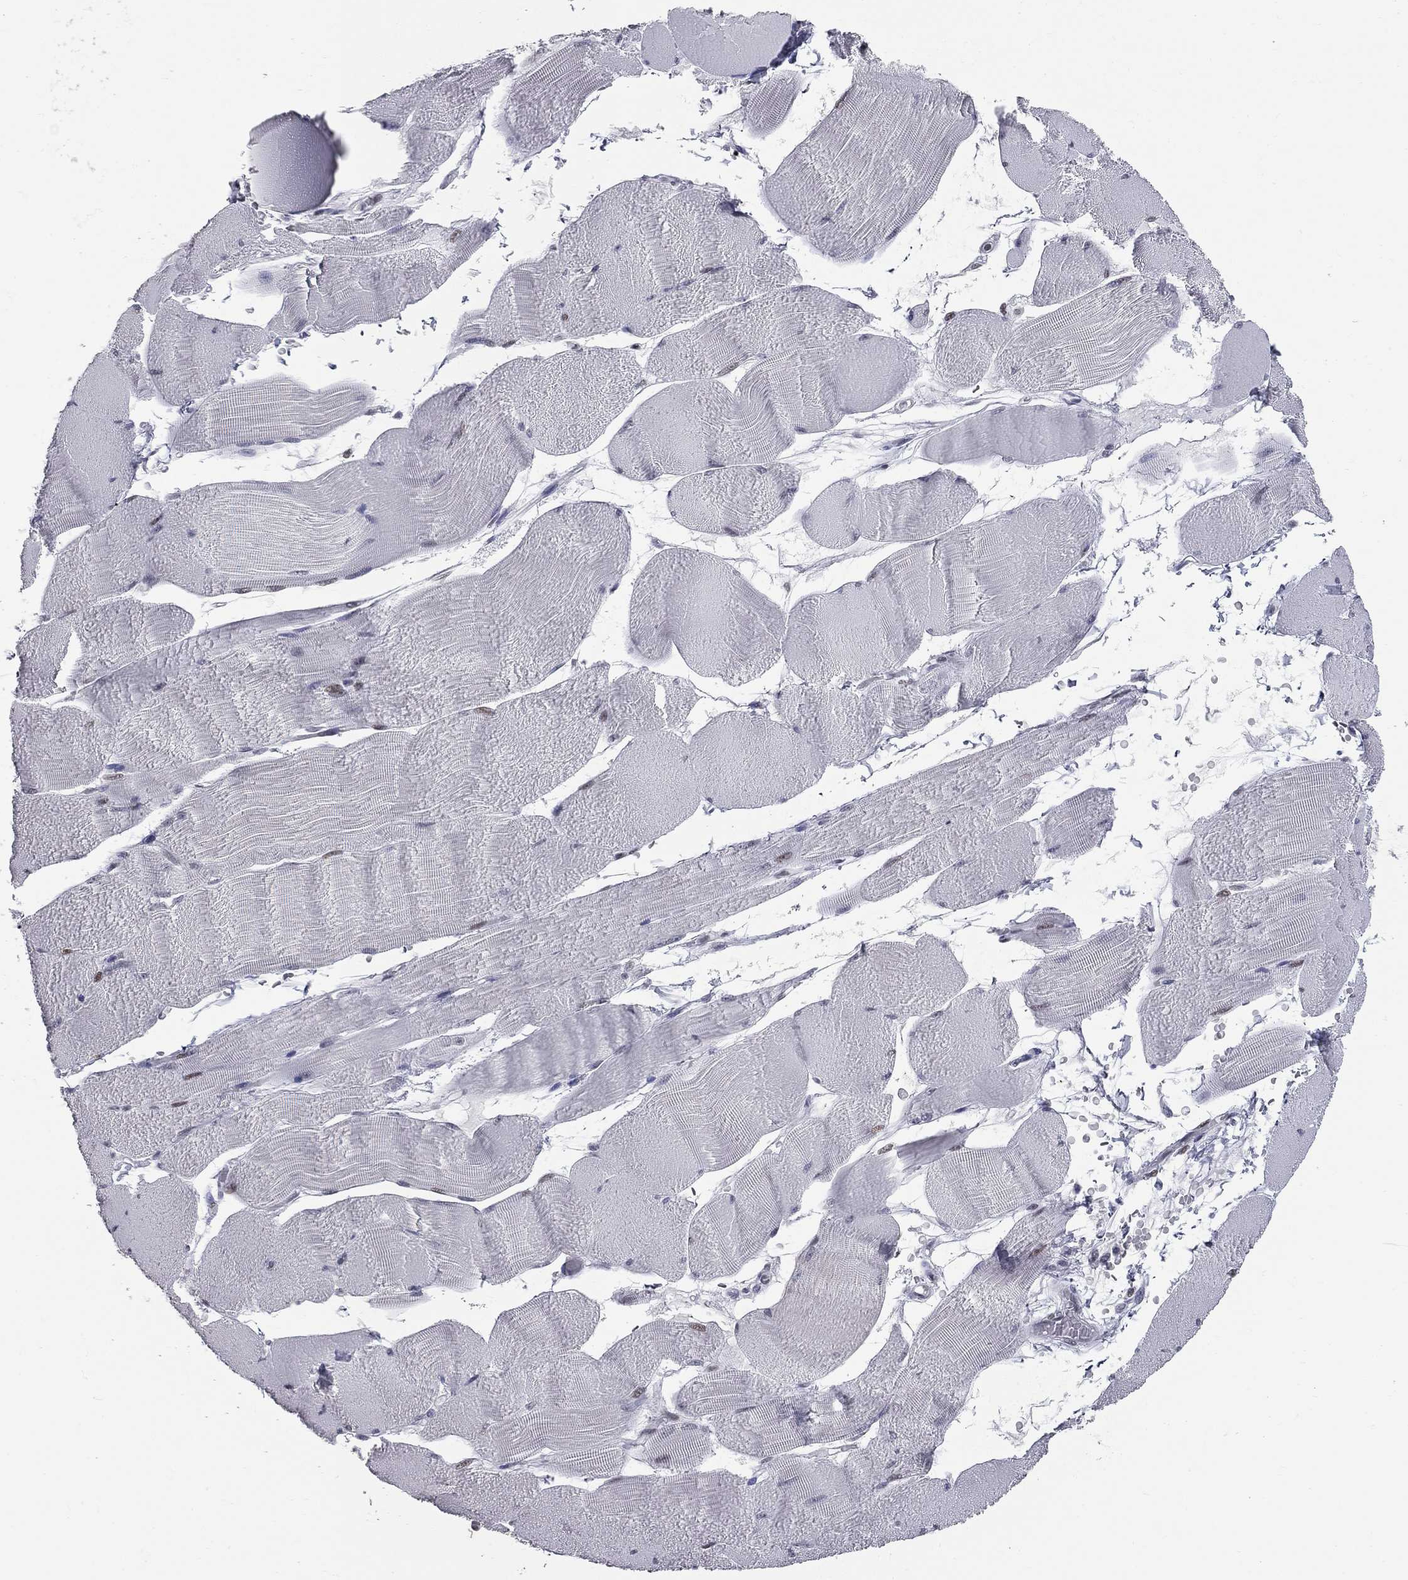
{"staining": {"intensity": "weak", "quantity": "<25%", "location": "nuclear"}, "tissue": "skeletal muscle", "cell_type": "Myocytes", "image_type": "normal", "snomed": [{"axis": "morphology", "description": "Normal tissue, NOS"}, {"axis": "topography", "description": "Skeletal muscle"}], "caption": "Immunohistochemical staining of normal skeletal muscle exhibits no significant positivity in myocytes.", "gene": "ZNF154", "patient": {"sex": "male", "age": 56}}